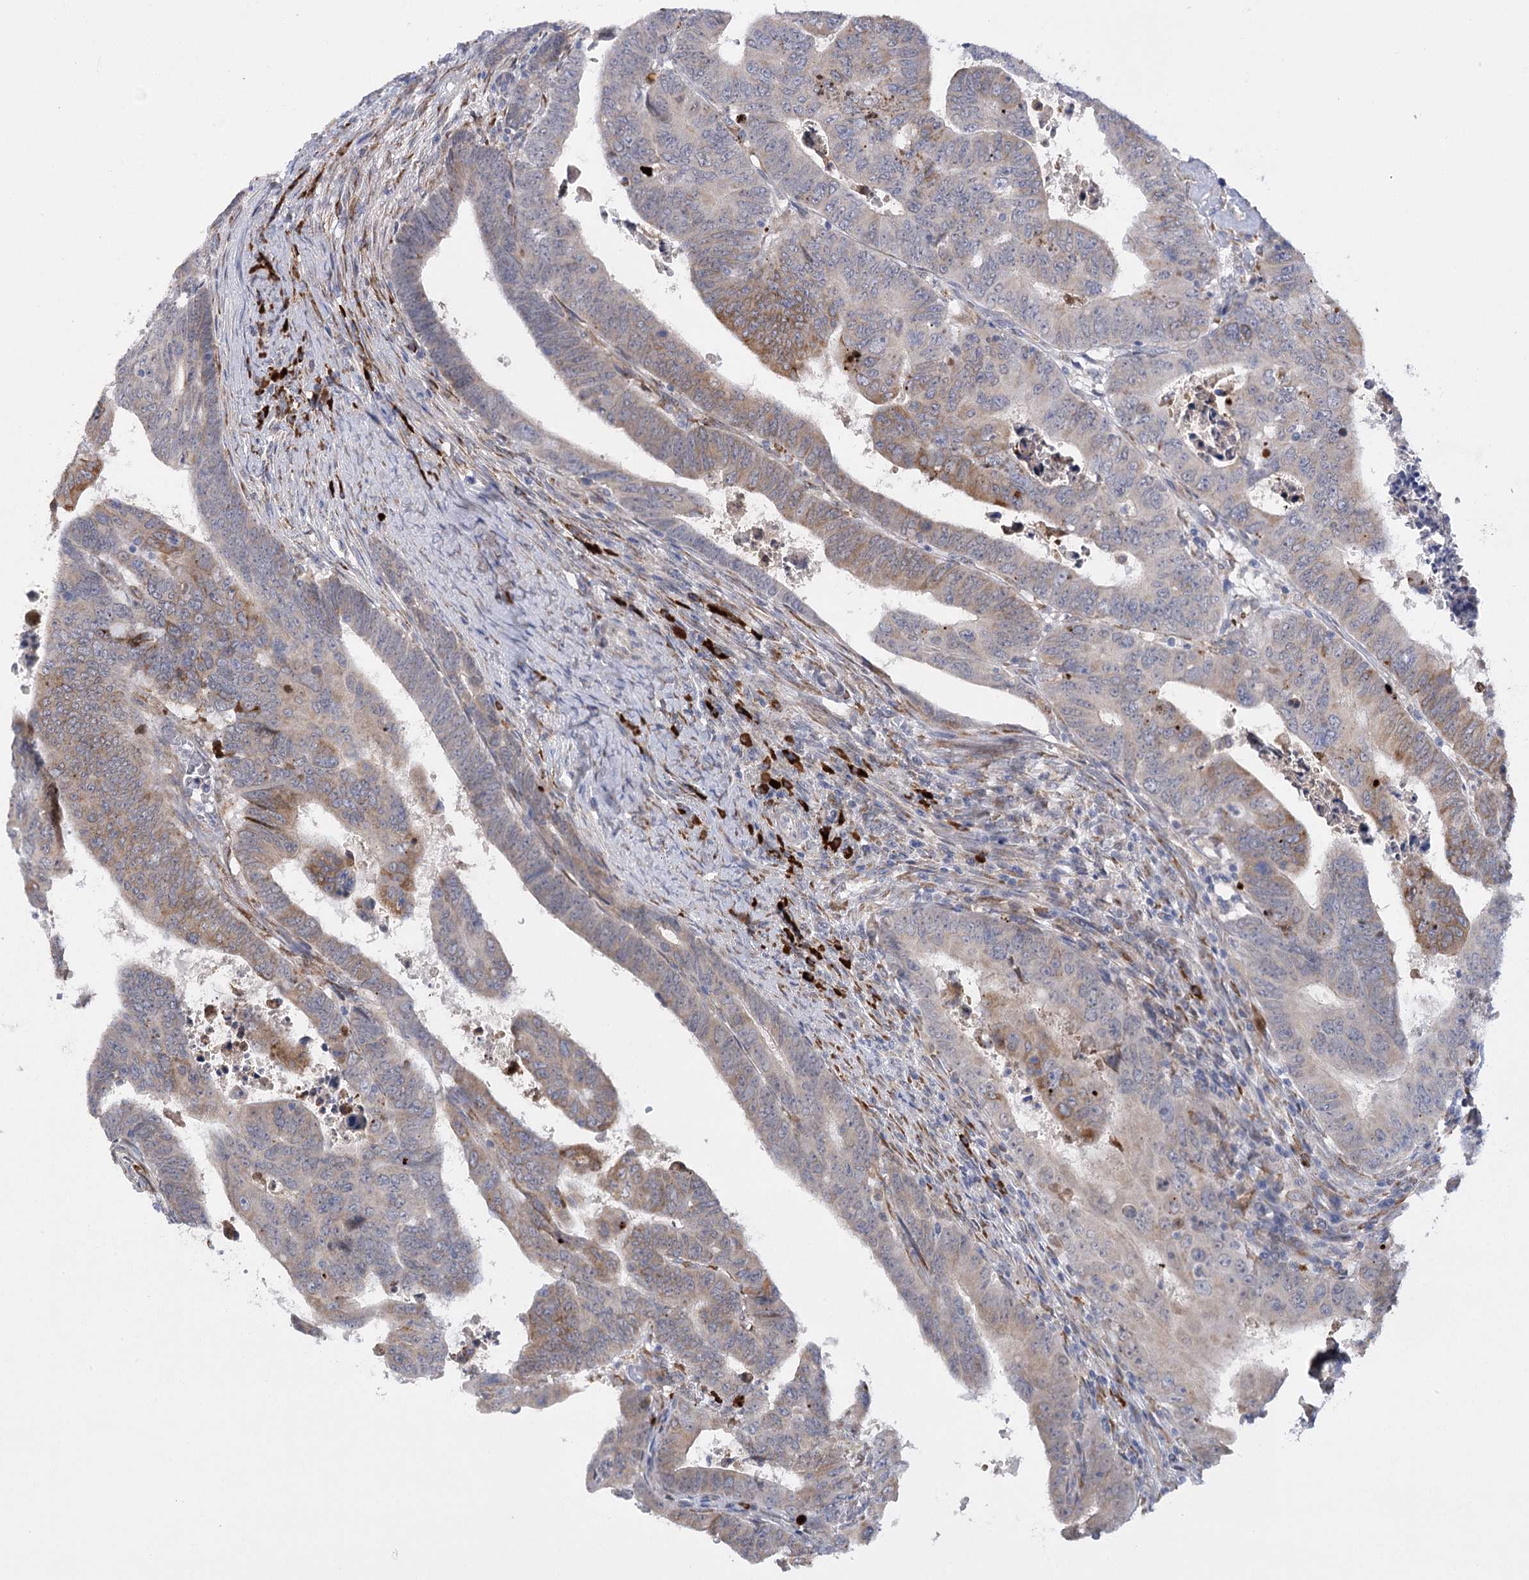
{"staining": {"intensity": "weak", "quantity": "<25%", "location": "cytoplasmic/membranous"}, "tissue": "colorectal cancer", "cell_type": "Tumor cells", "image_type": "cancer", "snomed": [{"axis": "morphology", "description": "Normal tissue, NOS"}, {"axis": "morphology", "description": "Adenocarcinoma, NOS"}, {"axis": "topography", "description": "Rectum"}], "caption": "This histopathology image is of colorectal cancer (adenocarcinoma) stained with immunohistochemistry (IHC) to label a protein in brown with the nuclei are counter-stained blue. There is no expression in tumor cells. (DAB immunohistochemistry visualized using brightfield microscopy, high magnification).", "gene": "NCKAP5", "patient": {"sex": "female", "age": 65}}